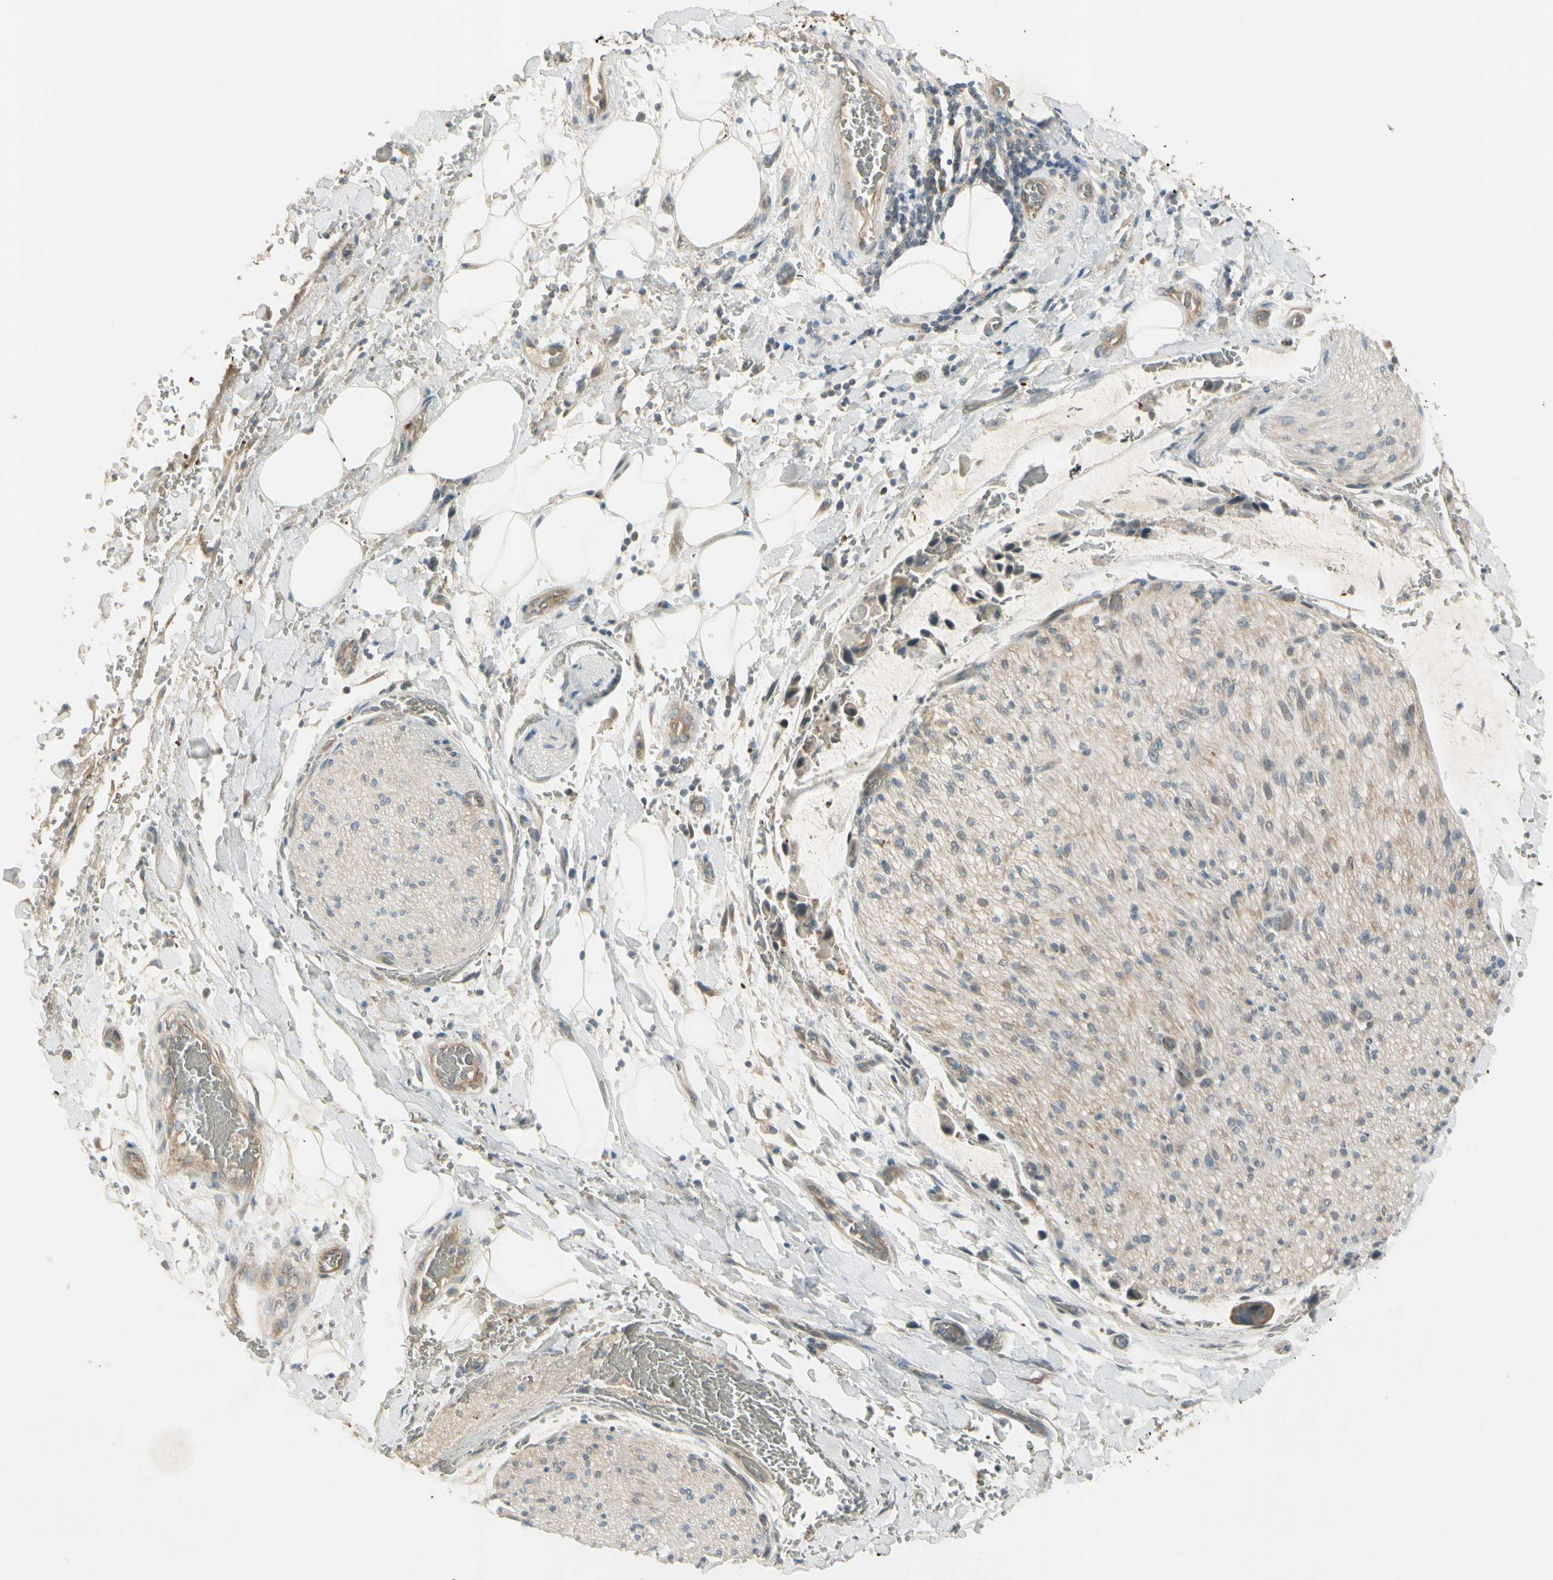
{"staining": {"intensity": "weak", "quantity": "25%-75%", "location": "cytoplasmic/membranous"}, "tissue": "adipose tissue", "cell_type": "Adipocytes", "image_type": "normal", "snomed": [{"axis": "morphology", "description": "Normal tissue, NOS"}, {"axis": "morphology", "description": "Cholangiocarcinoma"}, {"axis": "topography", "description": "Liver"}, {"axis": "topography", "description": "Peripheral nerve tissue"}], "caption": "Immunohistochemical staining of normal human adipose tissue displays 25%-75% levels of weak cytoplasmic/membranous protein expression in about 25%-75% of adipocytes. Nuclei are stained in blue.", "gene": "PPP3CB", "patient": {"sex": "male", "age": 50}}